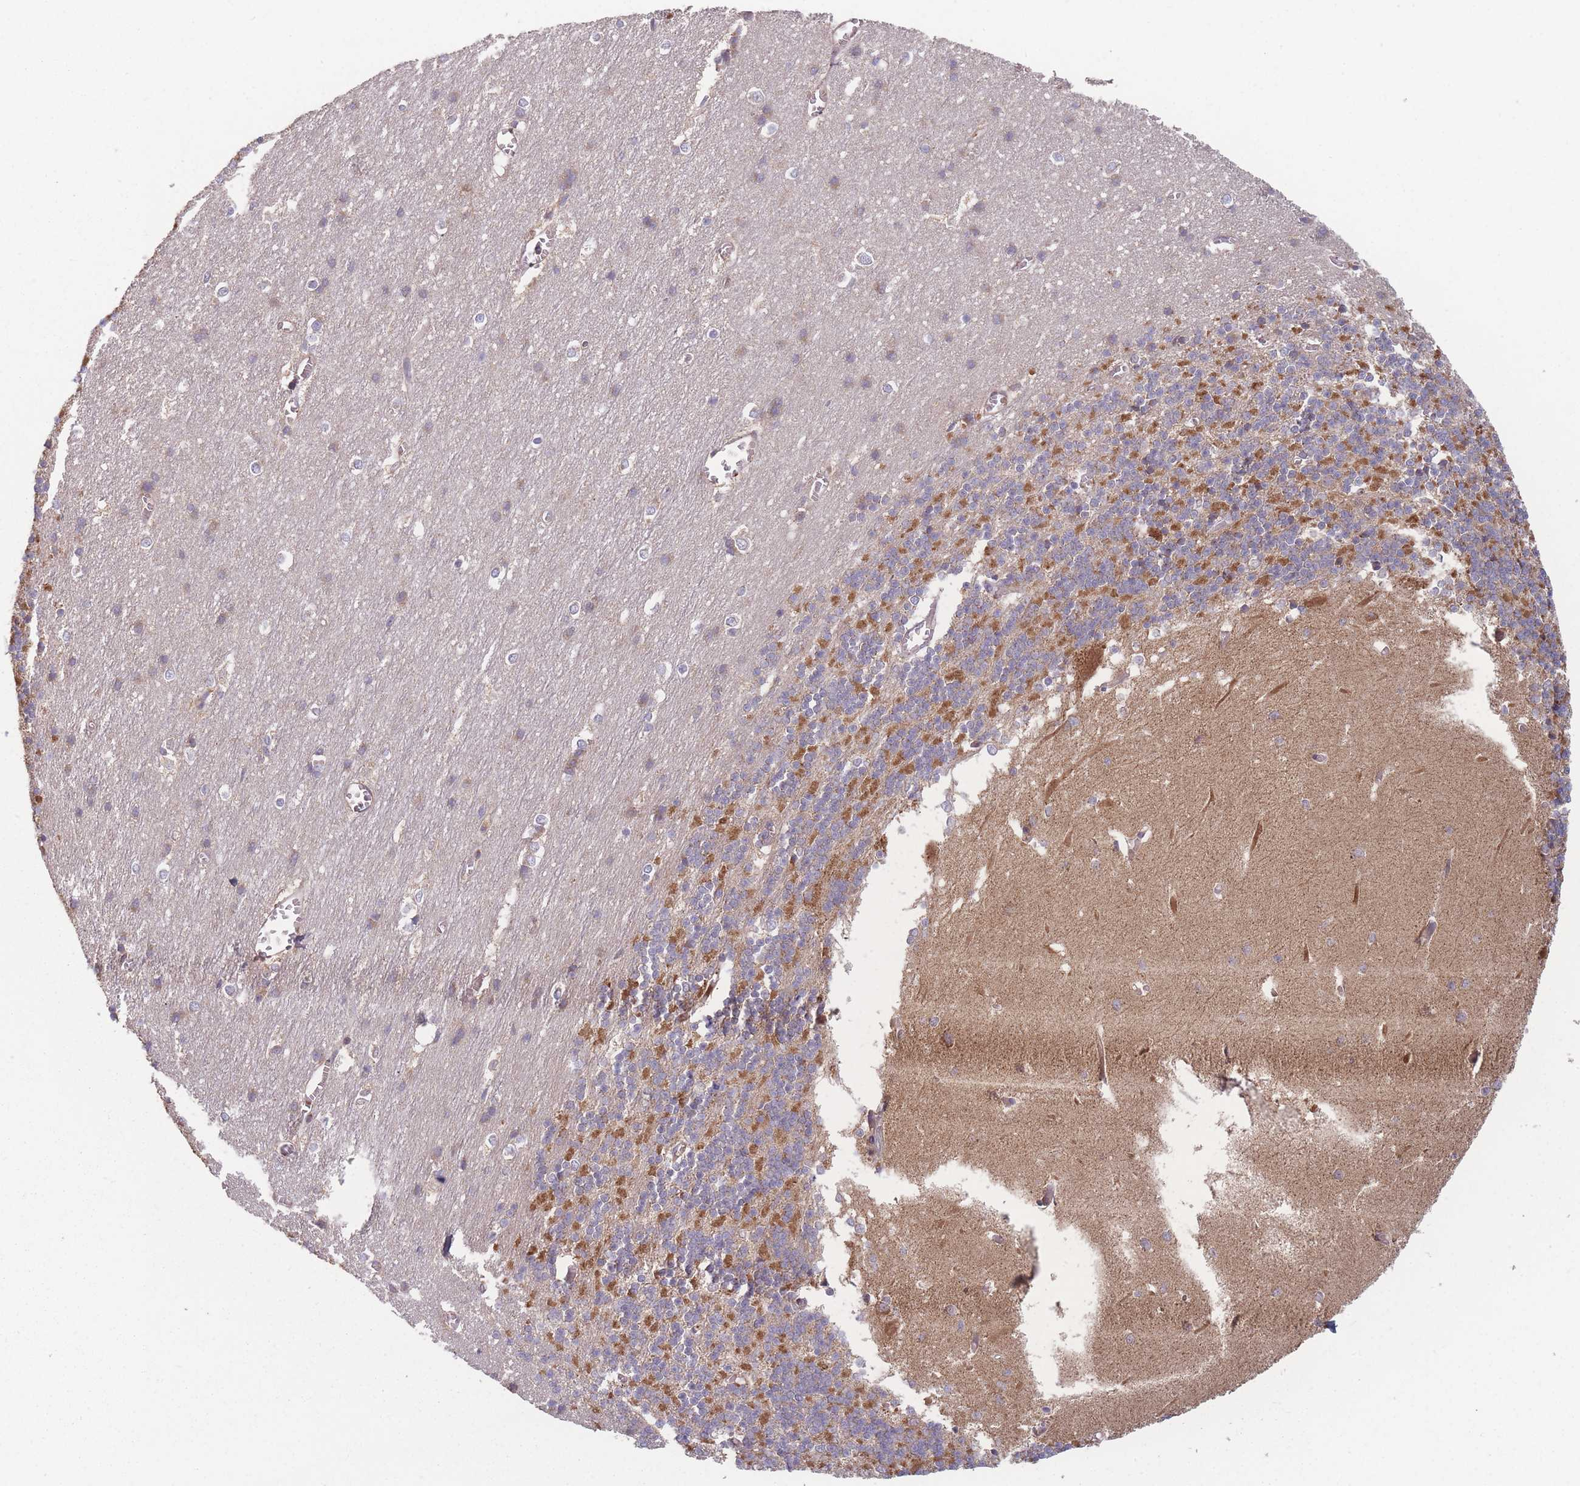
{"staining": {"intensity": "moderate", "quantity": "25%-75%", "location": "cytoplasmic/membranous"}, "tissue": "cerebellum", "cell_type": "Cells in granular layer", "image_type": "normal", "snomed": [{"axis": "morphology", "description": "Normal tissue, NOS"}, {"axis": "topography", "description": "Cerebellum"}], "caption": "A micrograph showing moderate cytoplasmic/membranous positivity in approximately 25%-75% of cells in granular layer in unremarkable cerebellum, as visualized by brown immunohistochemical staining.", "gene": "ATP5MGL", "patient": {"sex": "male", "age": 37}}